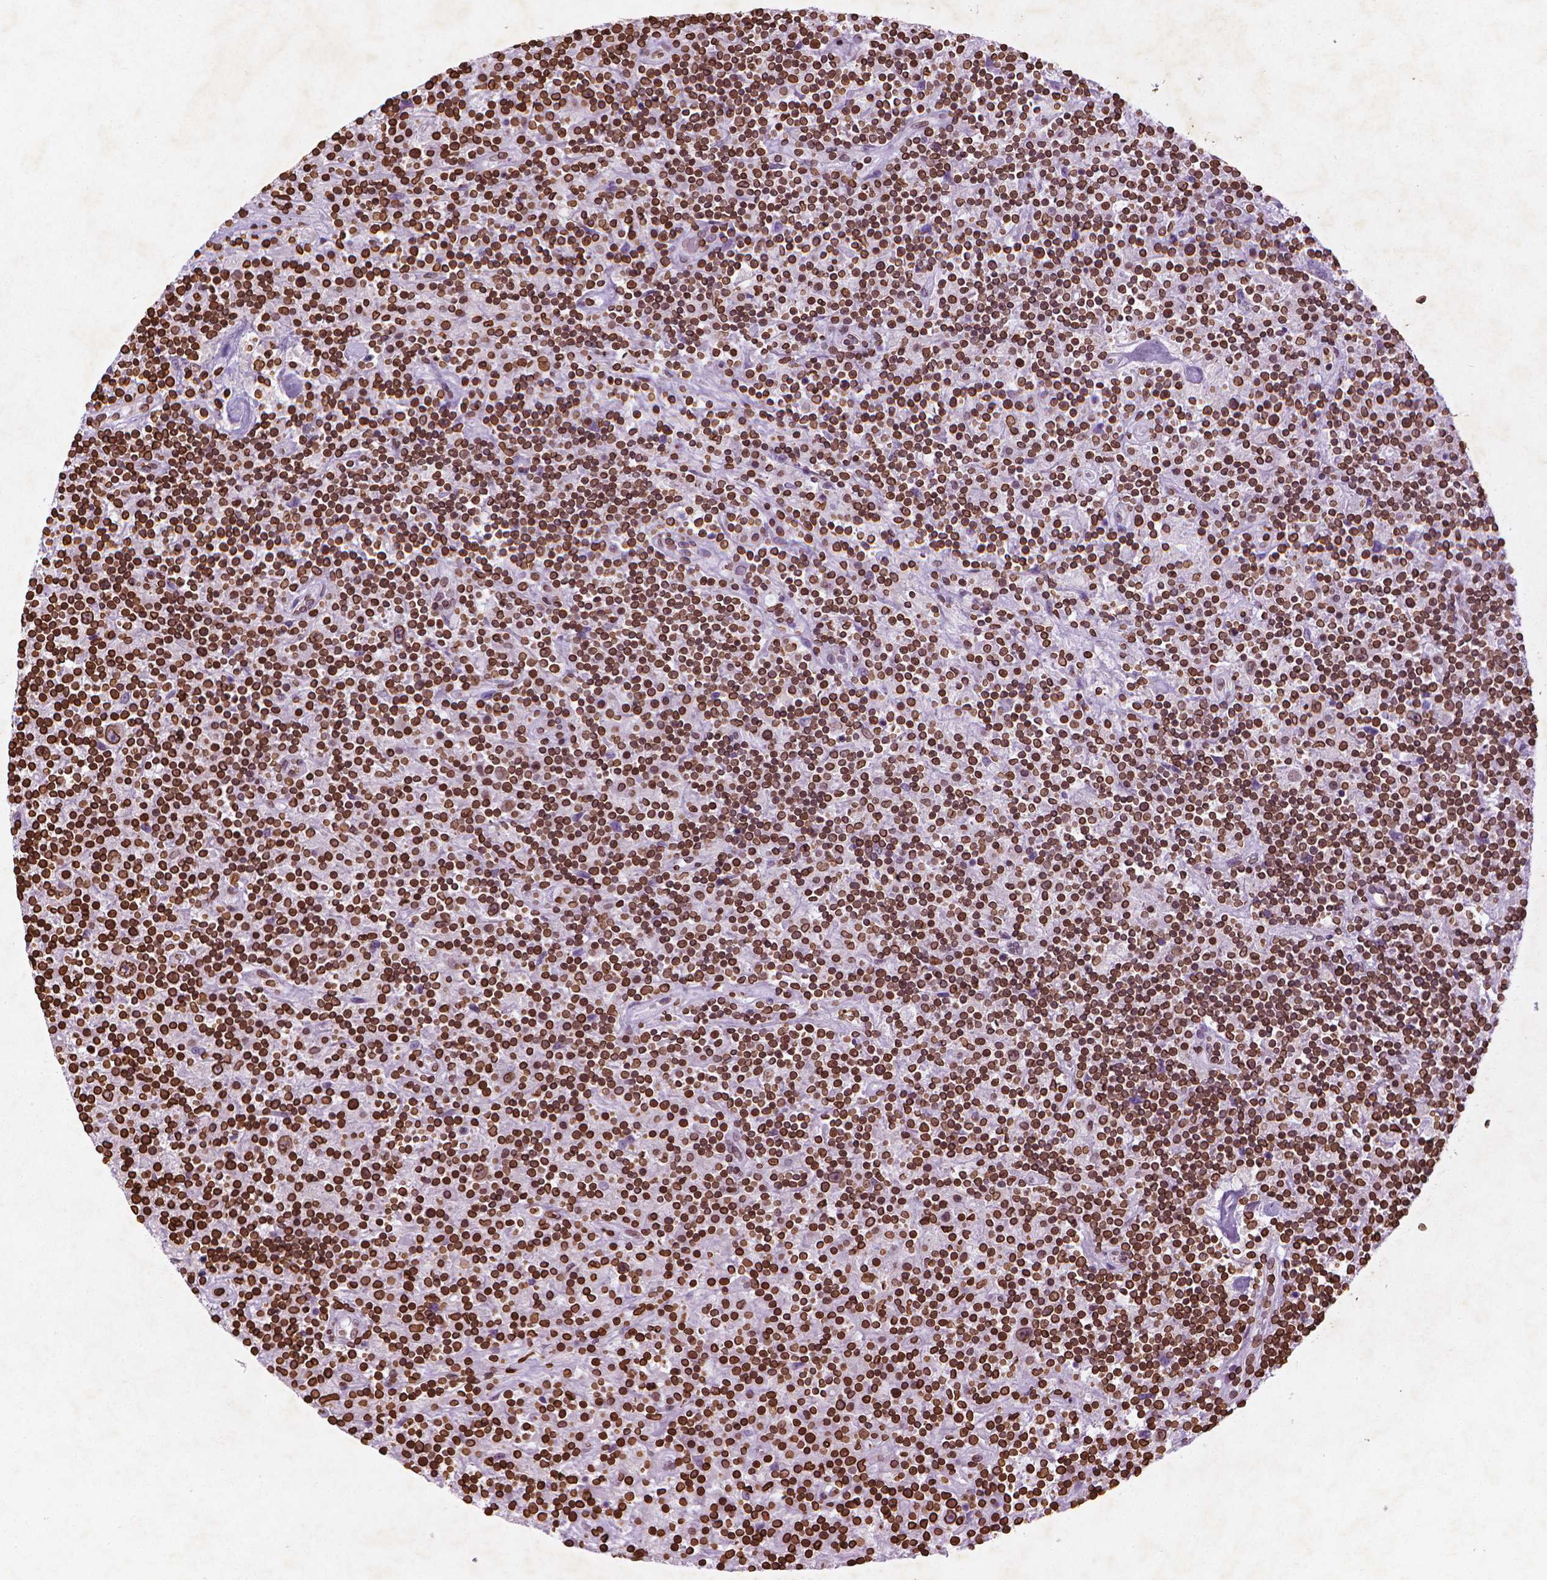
{"staining": {"intensity": "moderate", "quantity": ">75%", "location": "nuclear"}, "tissue": "lymphoma", "cell_type": "Tumor cells", "image_type": "cancer", "snomed": [{"axis": "morphology", "description": "Hodgkin's disease, NOS"}, {"axis": "topography", "description": "Lymph node"}], "caption": "An image showing moderate nuclear staining in approximately >75% of tumor cells in Hodgkin's disease, as visualized by brown immunohistochemical staining.", "gene": "LMNB1", "patient": {"sex": "male", "age": 70}}